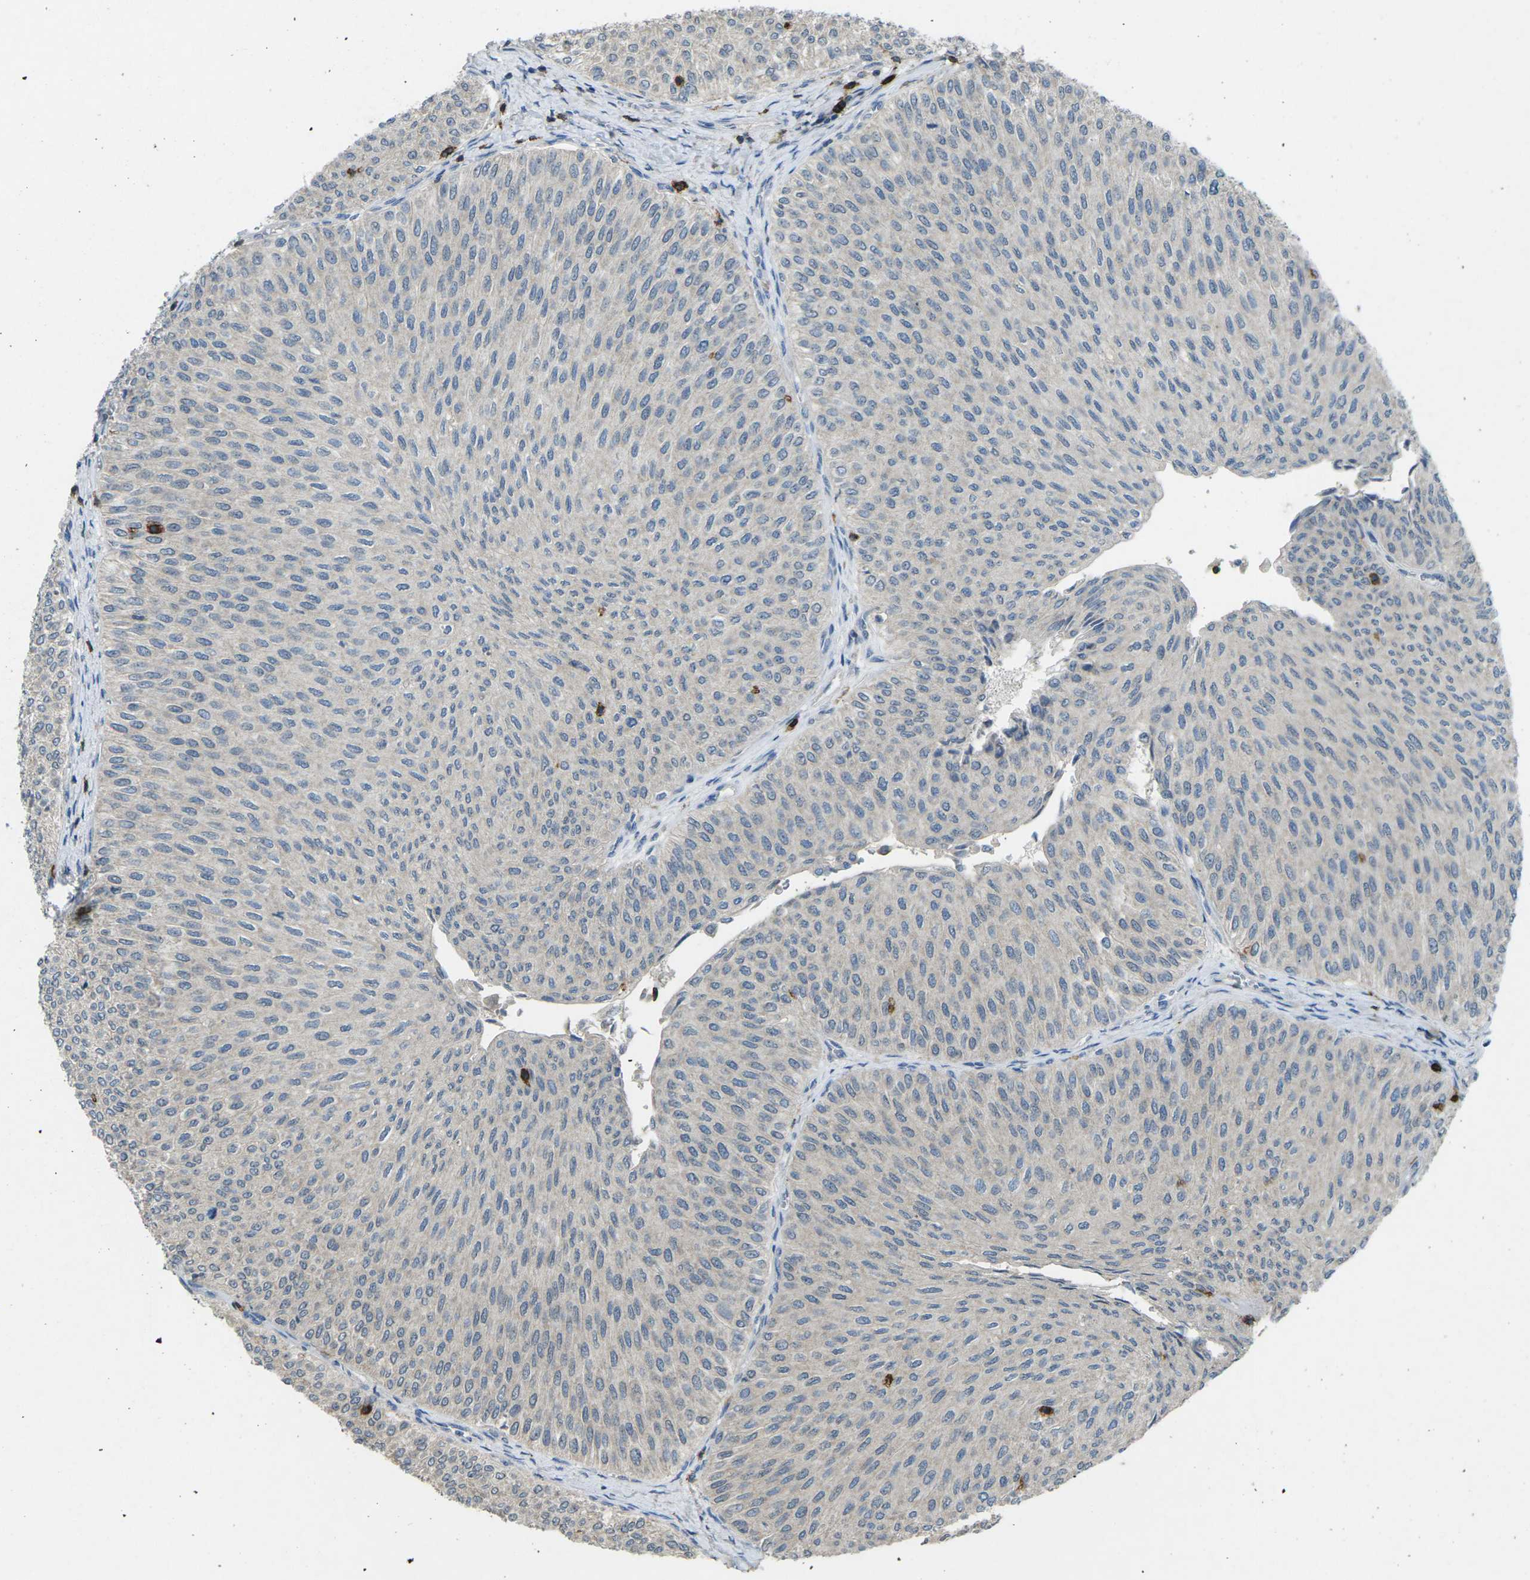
{"staining": {"intensity": "negative", "quantity": "none", "location": "none"}, "tissue": "urothelial cancer", "cell_type": "Tumor cells", "image_type": "cancer", "snomed": [{"axis": "morphology", "description": "Urothelial carcinoma, Low grade"}, {"axis": "topography", "description": "Urinary bladder"}], "caption": "There is no significant staining in tumor cells of low-grade urothelial carcinoma.", "gene": "CD19", "patient": {"sex": "male", "age": 78}}